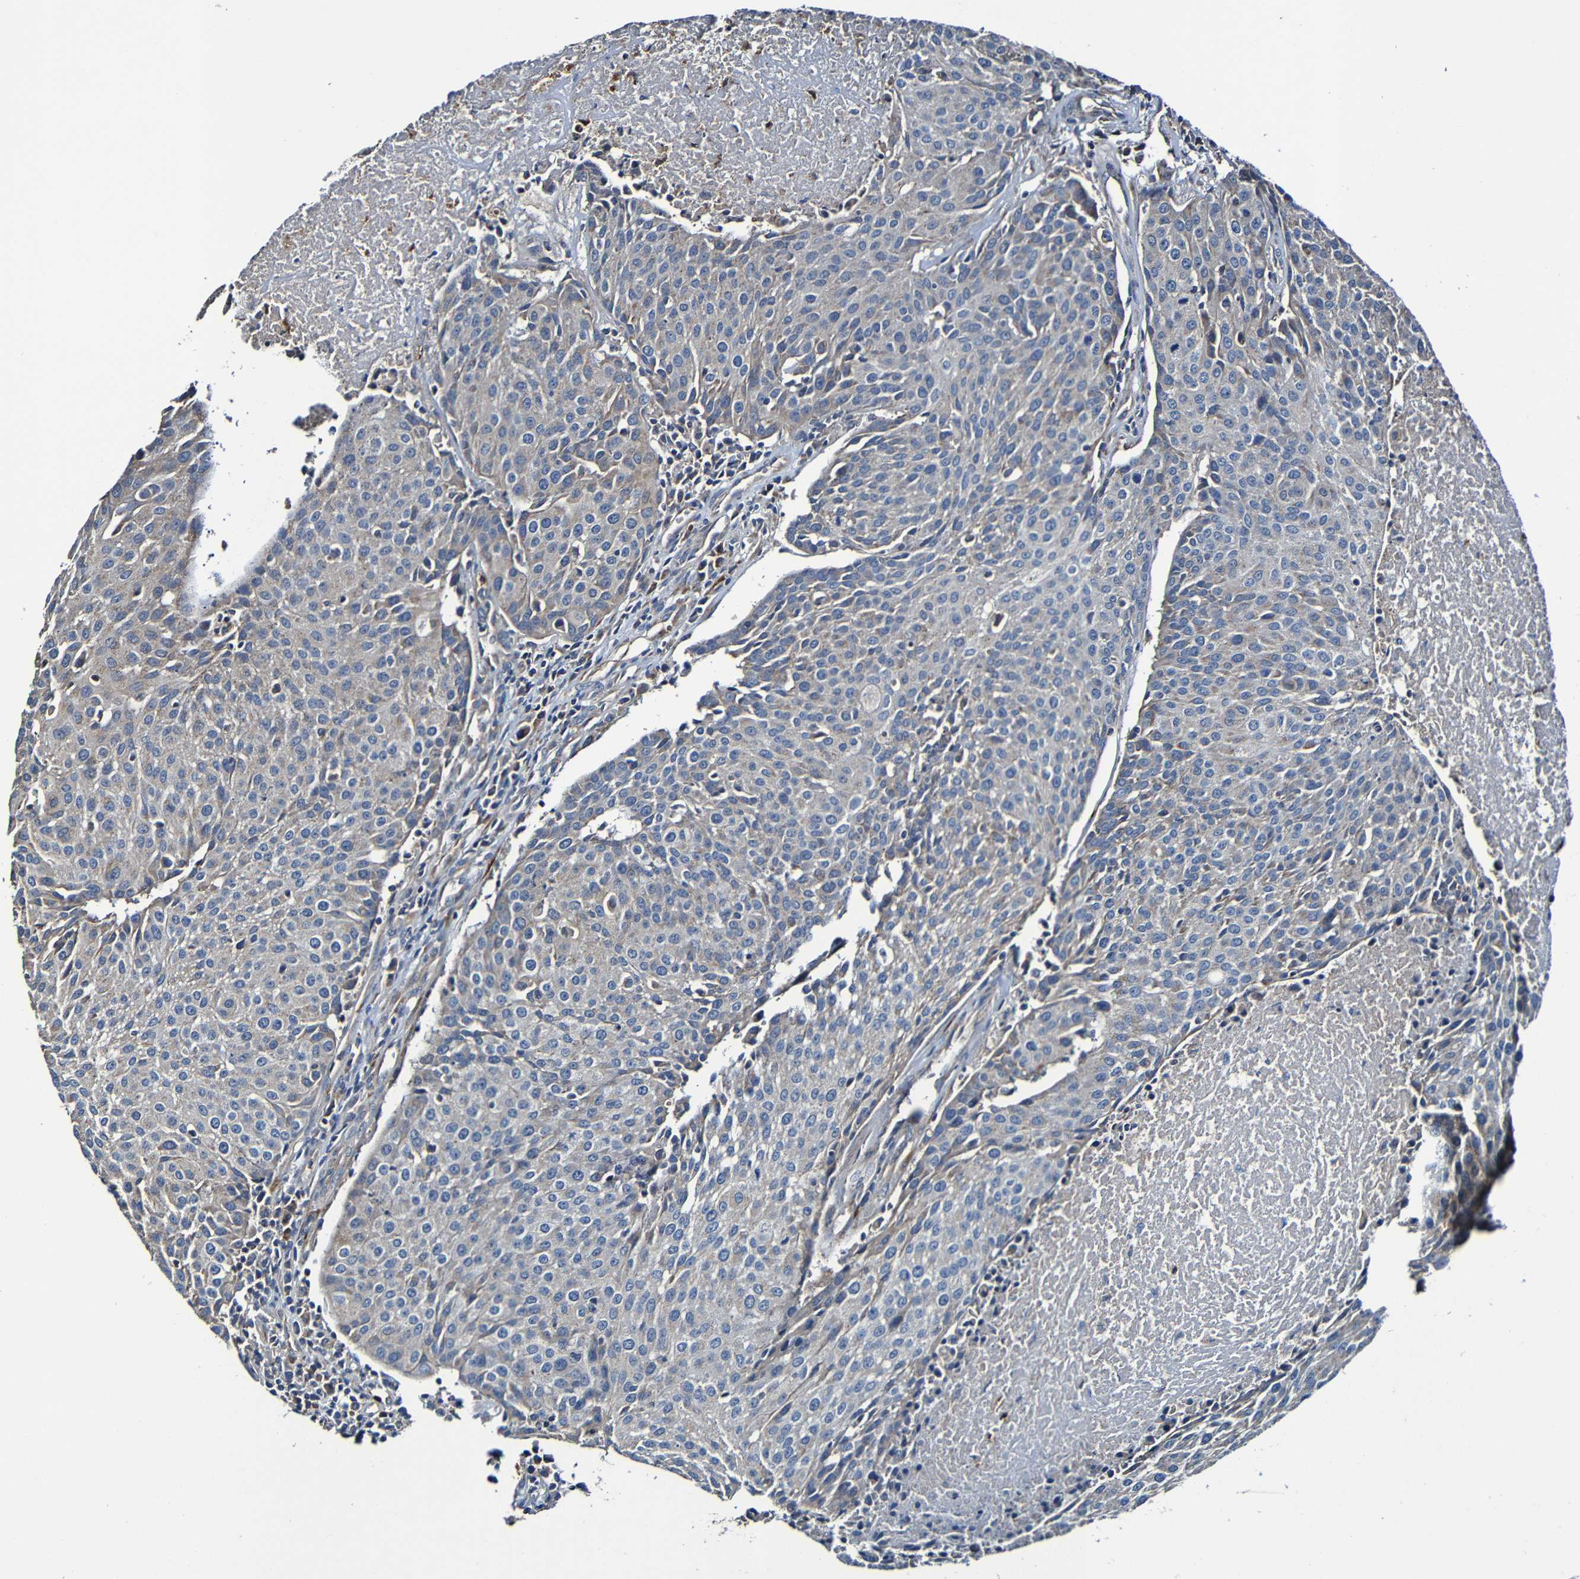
{"staining": {"intensity": "weak", "quantity": "25%-75%", "location": "cytoplasmic/membranous"}, "tissue": "urothelial cancer", "cell_type": "Tumor cells", "image_type": "cancer", "snomed": [{"axis": "morphology", "description": "Urothelial carcinoma, High grade"}, {"axis": "topography", "description": "Urinary bladder"}], "caption": "Tumor cells demonstrate low levels of weak cytoplasmic/membranous expression in approximately 25%-75% of cells in human urothelial cancer.", "gene": "ADAM15", "patient": {"sex": "female", "age": 85}}